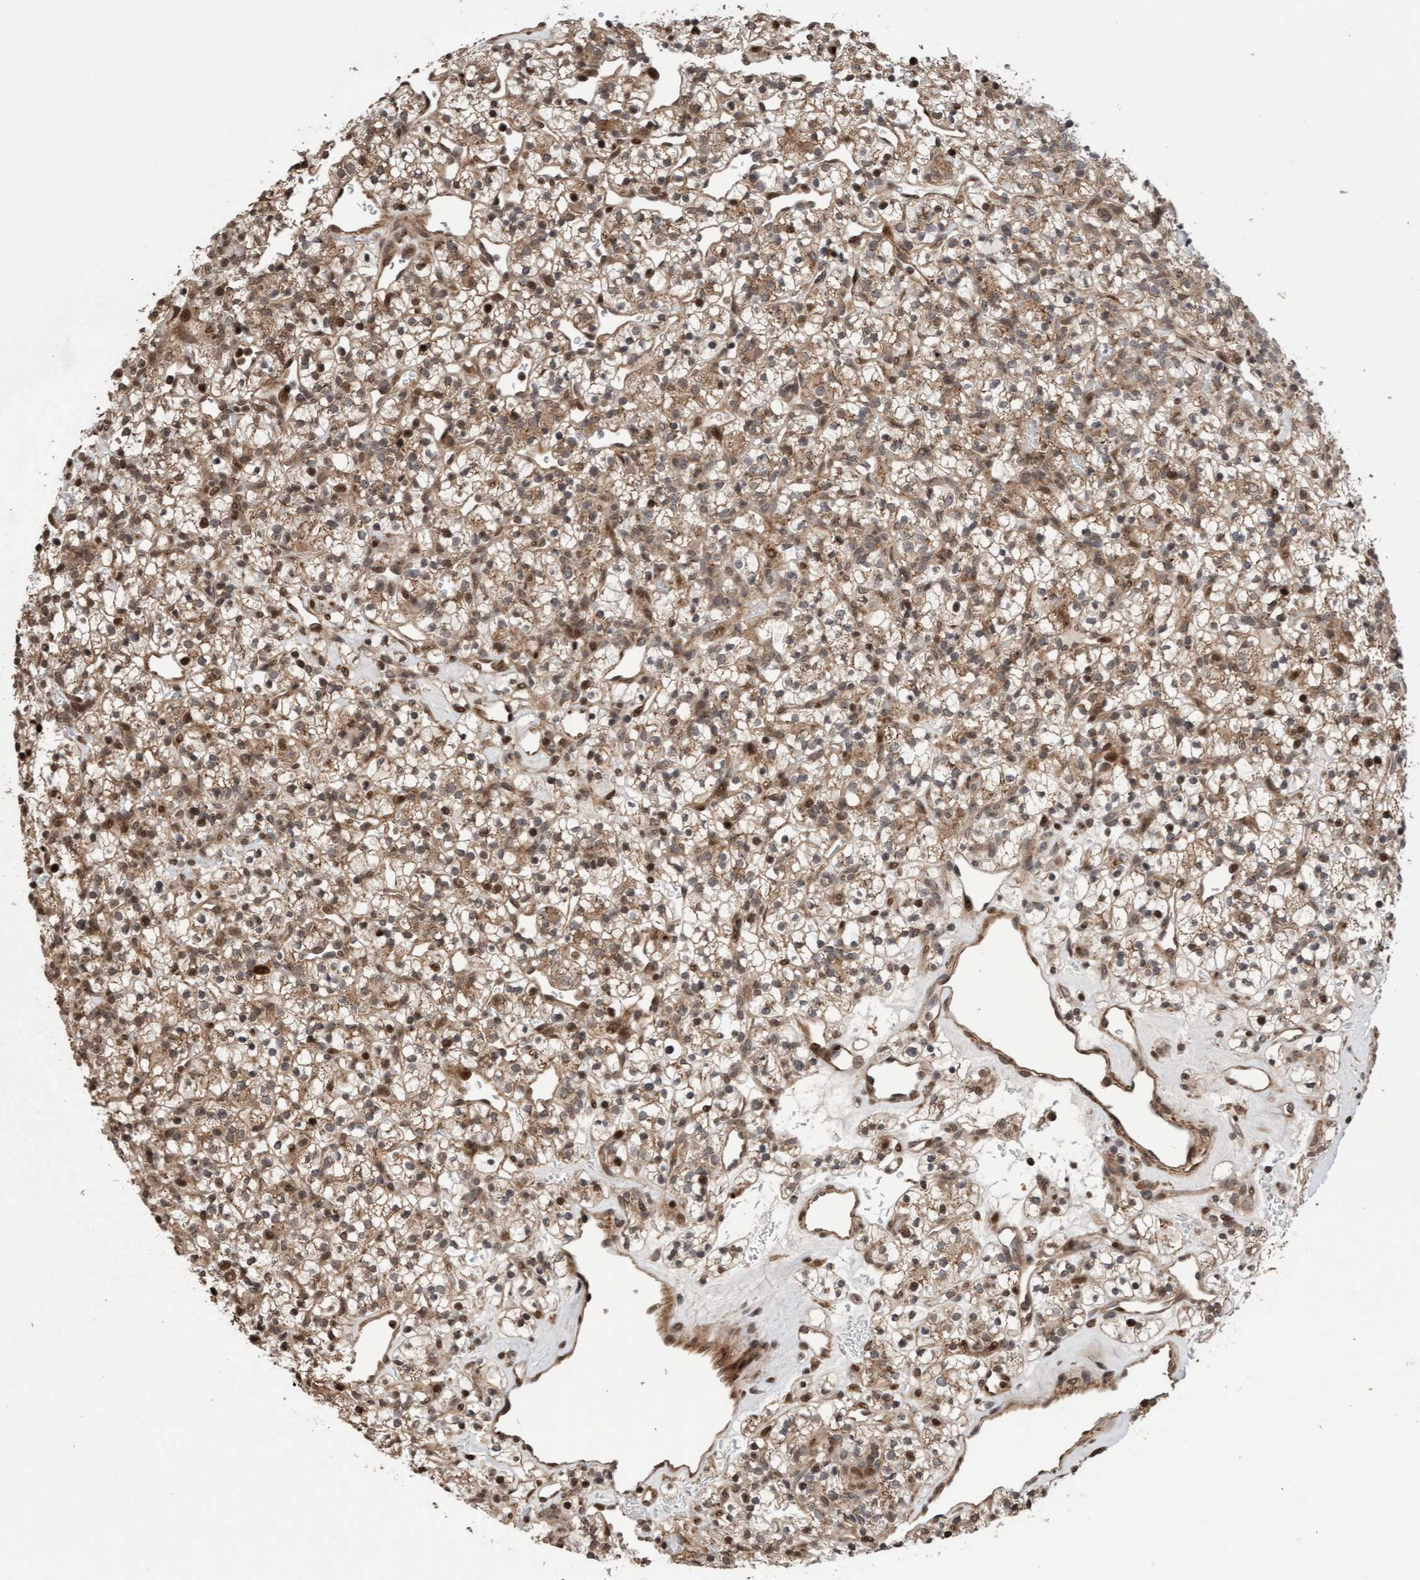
{"staining": {"intensity": "moderate", "quantity": ">75%", "location": "cytoplasmic/membranous,nuclear"}, "tissue": "renal cancer", "cell_type": "Tumor cells", "image_type": "cancer", "snomed": [{"axis": "morphology", "description": "Adenocarcinoma, NOS"}, {"axis": "topography", "description": "Kidney"}], "caption": "Protein staining demonstrates moderate cytoplasmic/membranous and nuclear expression in about >75% of tumor cells in renal adenocarcinoma.", "gene": "PECR", "patient": {"sex": "female", "age": 57}}